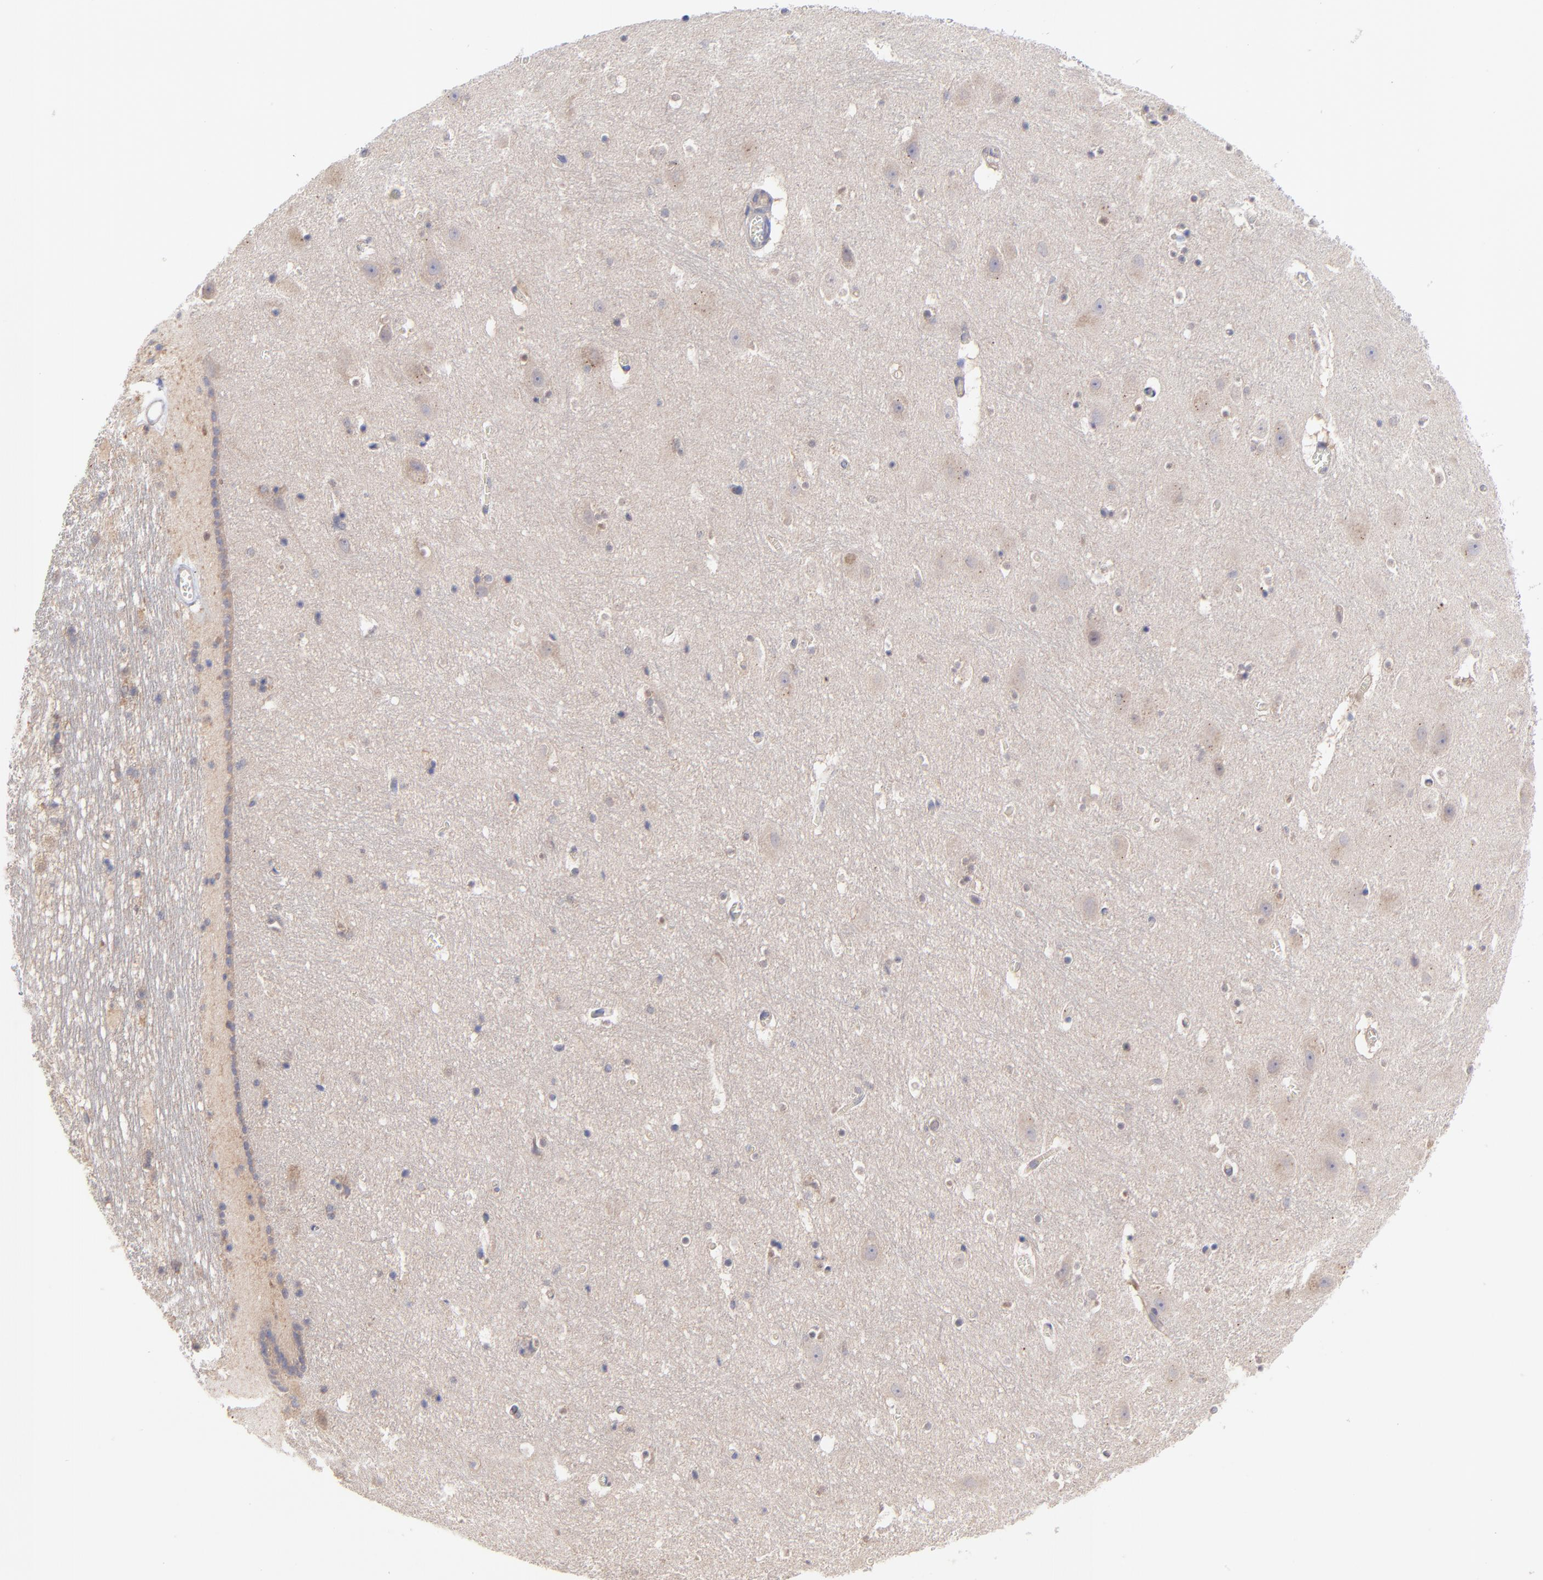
{"staining": {"intensity": "negative", "quantity": "none", "location": "none"}, "tissue": "hippocampus", "cell_type": "Glial cells", "image_type": "normal", "snomed": [{"axis": "morphology", "description": "Normal tissue, NOS"}, {"axis": "topography", "description": "Hippocampus"}], "caption": "This is an IHC histopathology image of unremarkable hippocampus. There is no staining in glial cells.", "gene": "GART", "patient": {"sex": "male", "age": 45}}